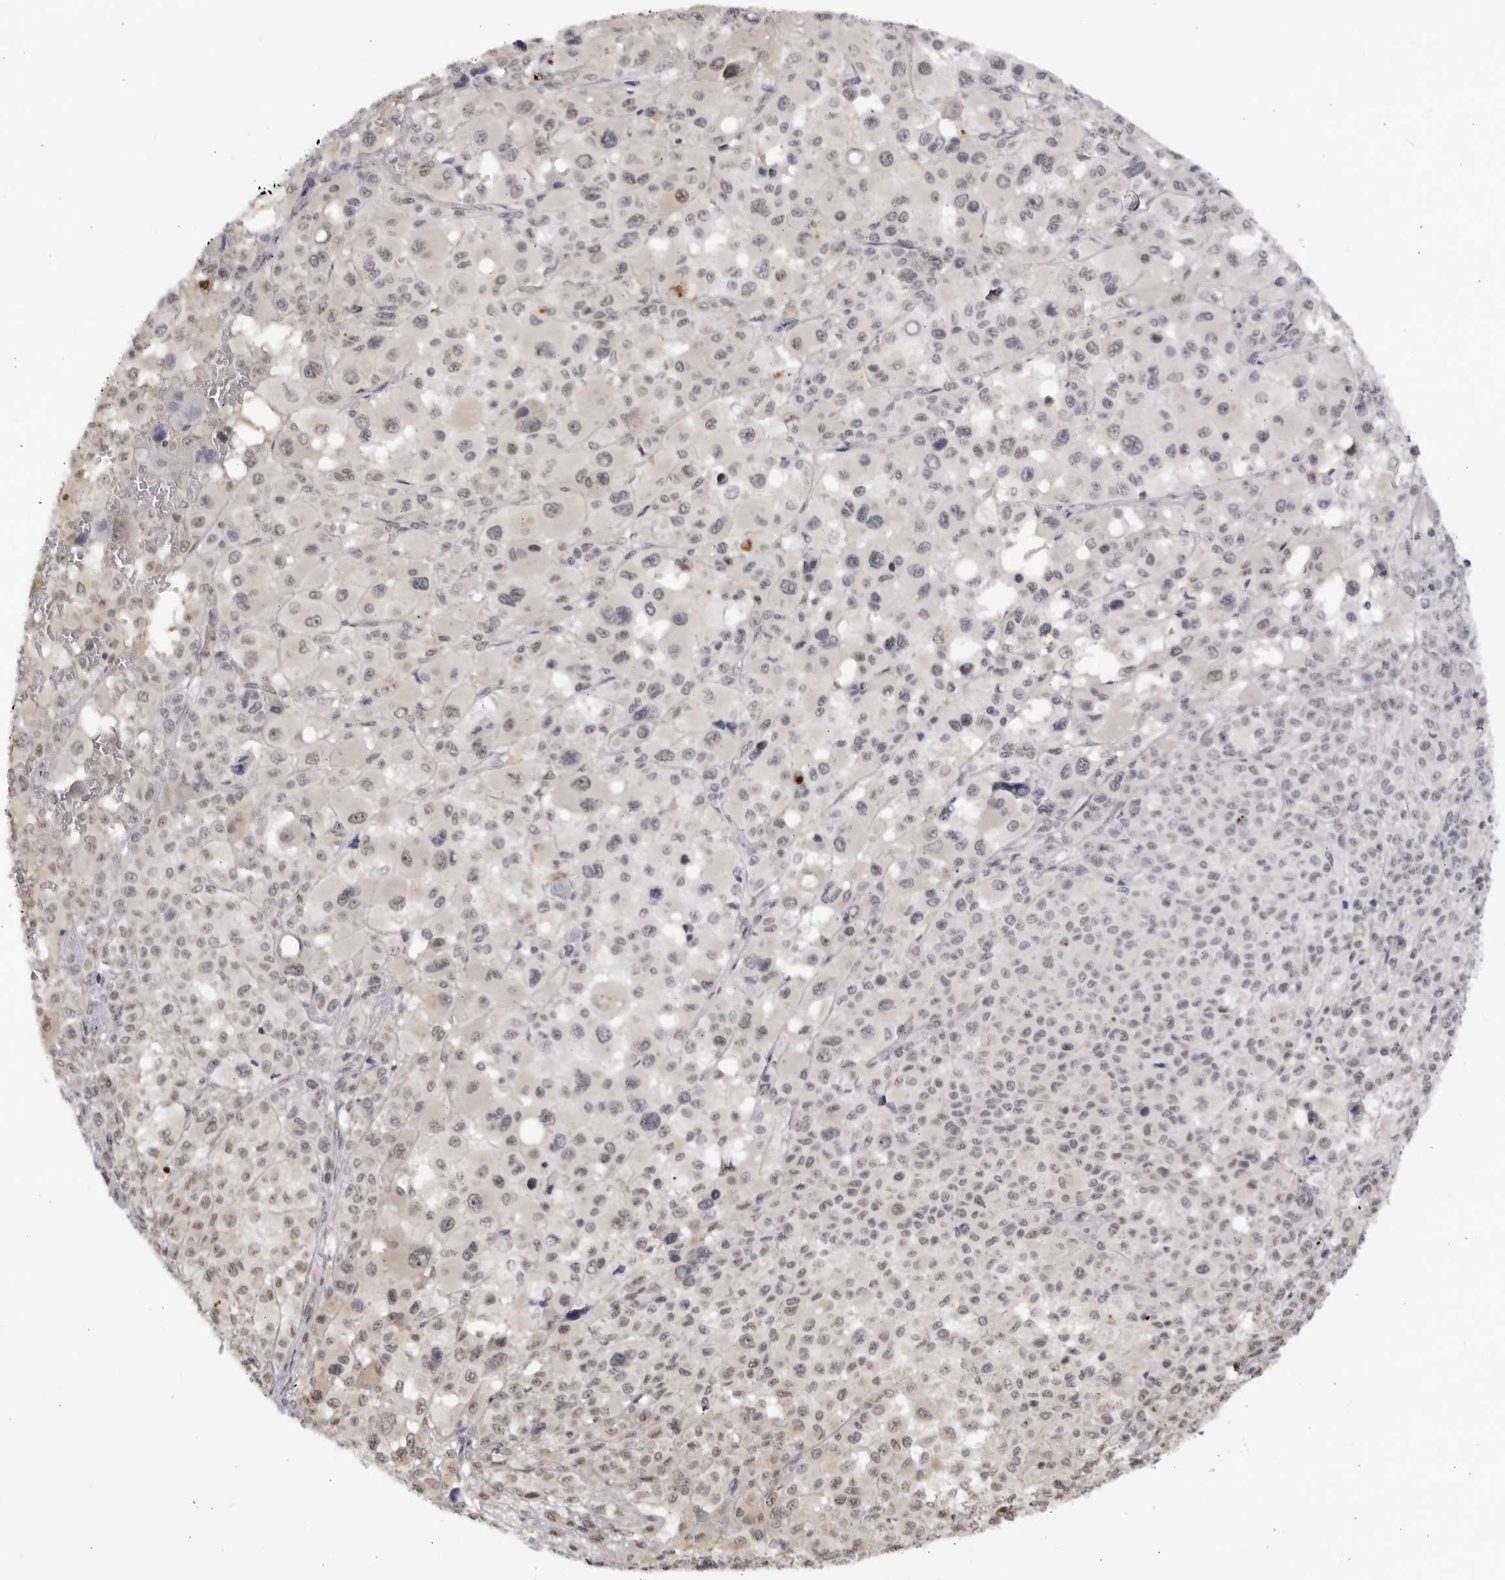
{"staining": {"intensity": "negative", "quantity": "none", "location": "none"}, "tissue": "melanoma", "cell_type": "Tumor cells", "image_type": "cancer", "snomed": [{"axis": "morphology", "description": "Malignant melanoma, Metastatic site"}, {"axis": "topography", "description": "Skin"}], "caption": "This is an immunohistochemistry histopathology image of human melanoma. There is no positivity in tumor cells.", "gene": "RASGEF1C", "patient": {"sex": "female", "age": 74}}